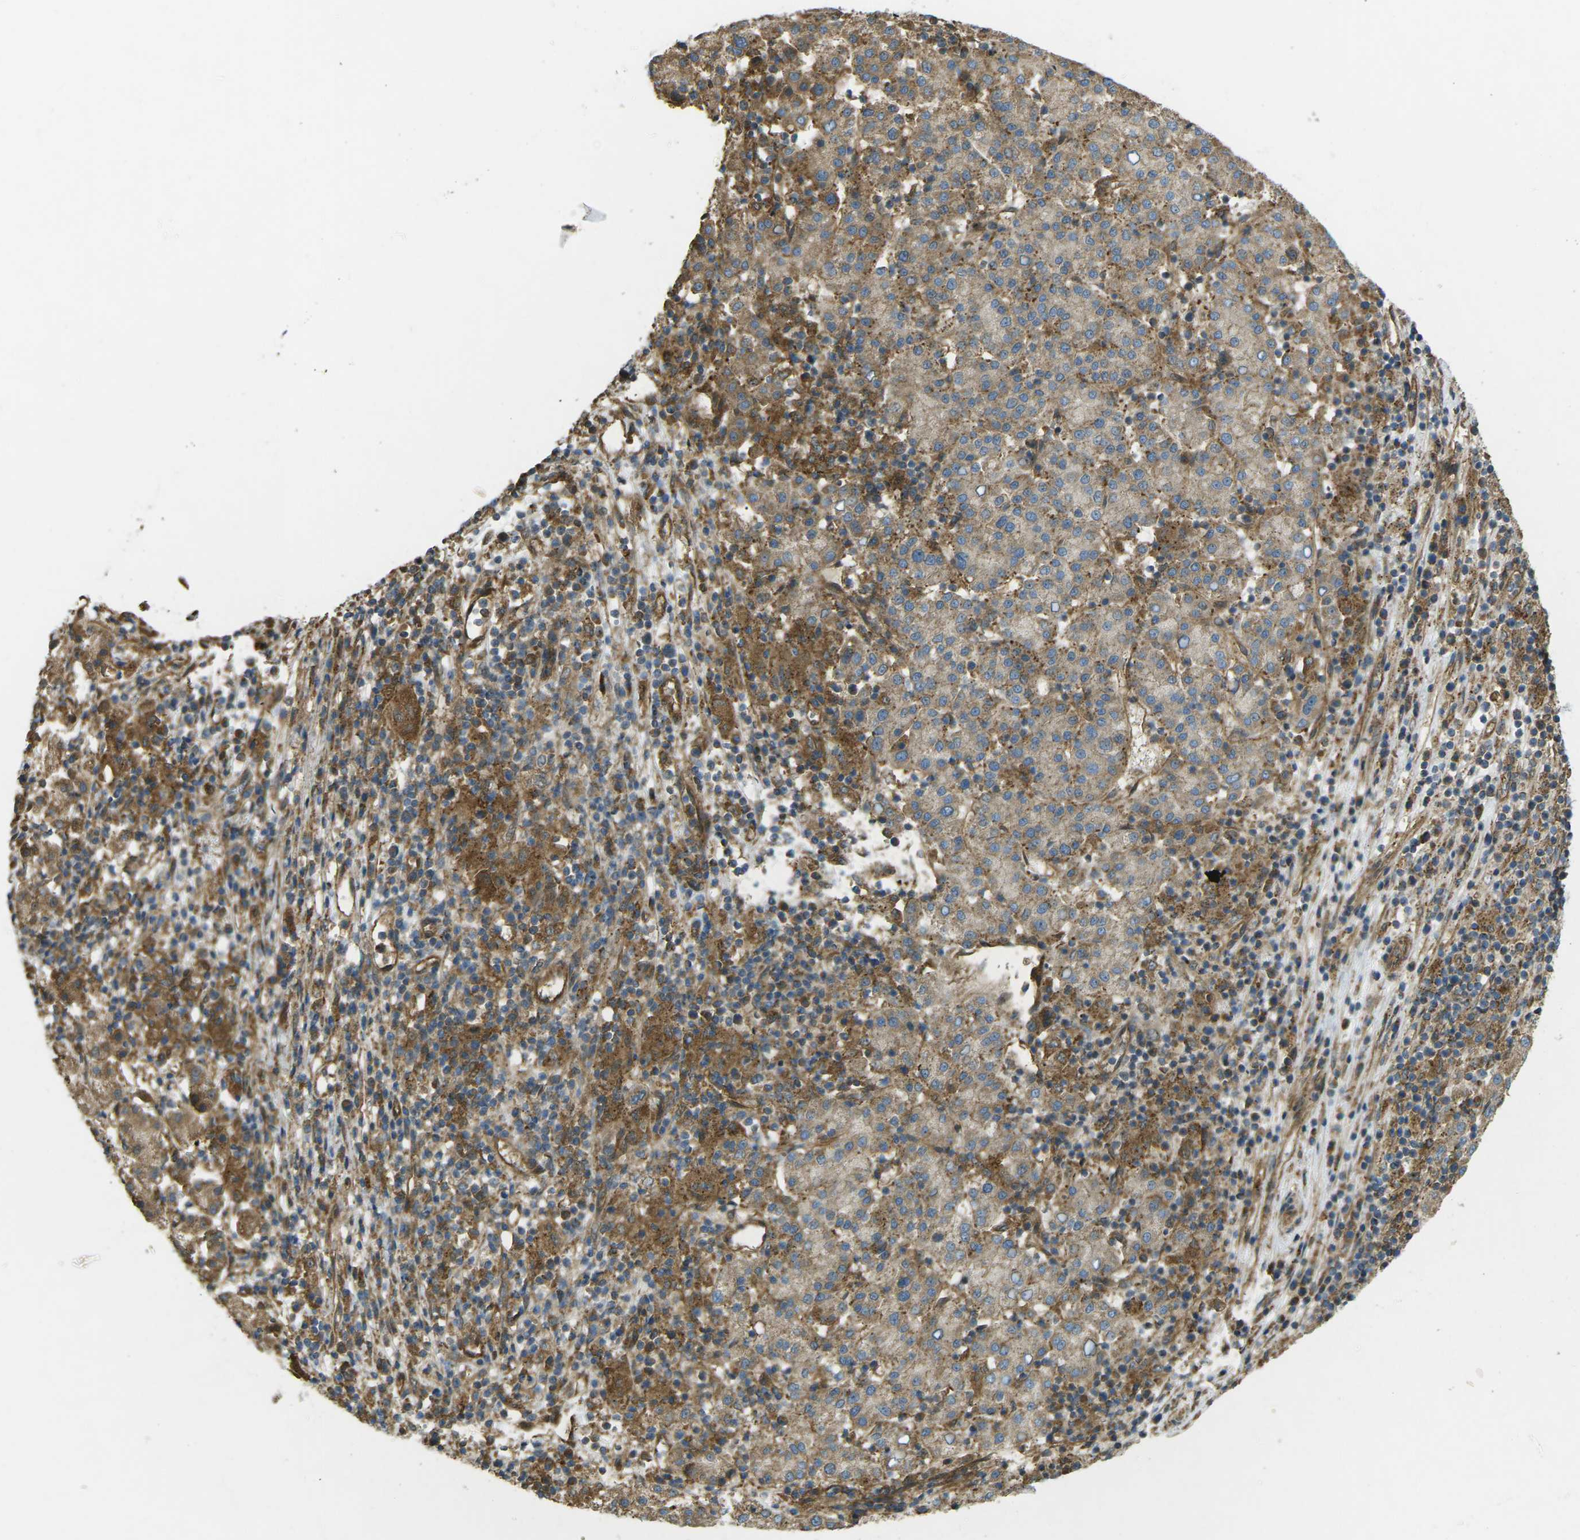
{"staining": {"intensity": "moderate", "quantity": "25%-75%", "location": "cytoplasmic/membranous"}, "tissue": "liver cancer", "cell_type": "Tumor cells", "image_type": "cancer", "snomed": [{"axis": "morphology", "description": "Carcinoma, Hepatocellular, NOS"}, {"axis": "topography", "description": "Liver"}], "caption": "Immunohistochemistry histopathology image of human liver cancer (hepatocellular carcinoma) stained for a protein (brown), which shows medium levels of moderate cytoplasmic/membranous staining in approximately 25%-75% of tumor cells.", "gene": "CHMP3", "patient": {"sex": "female", "age": 58}}